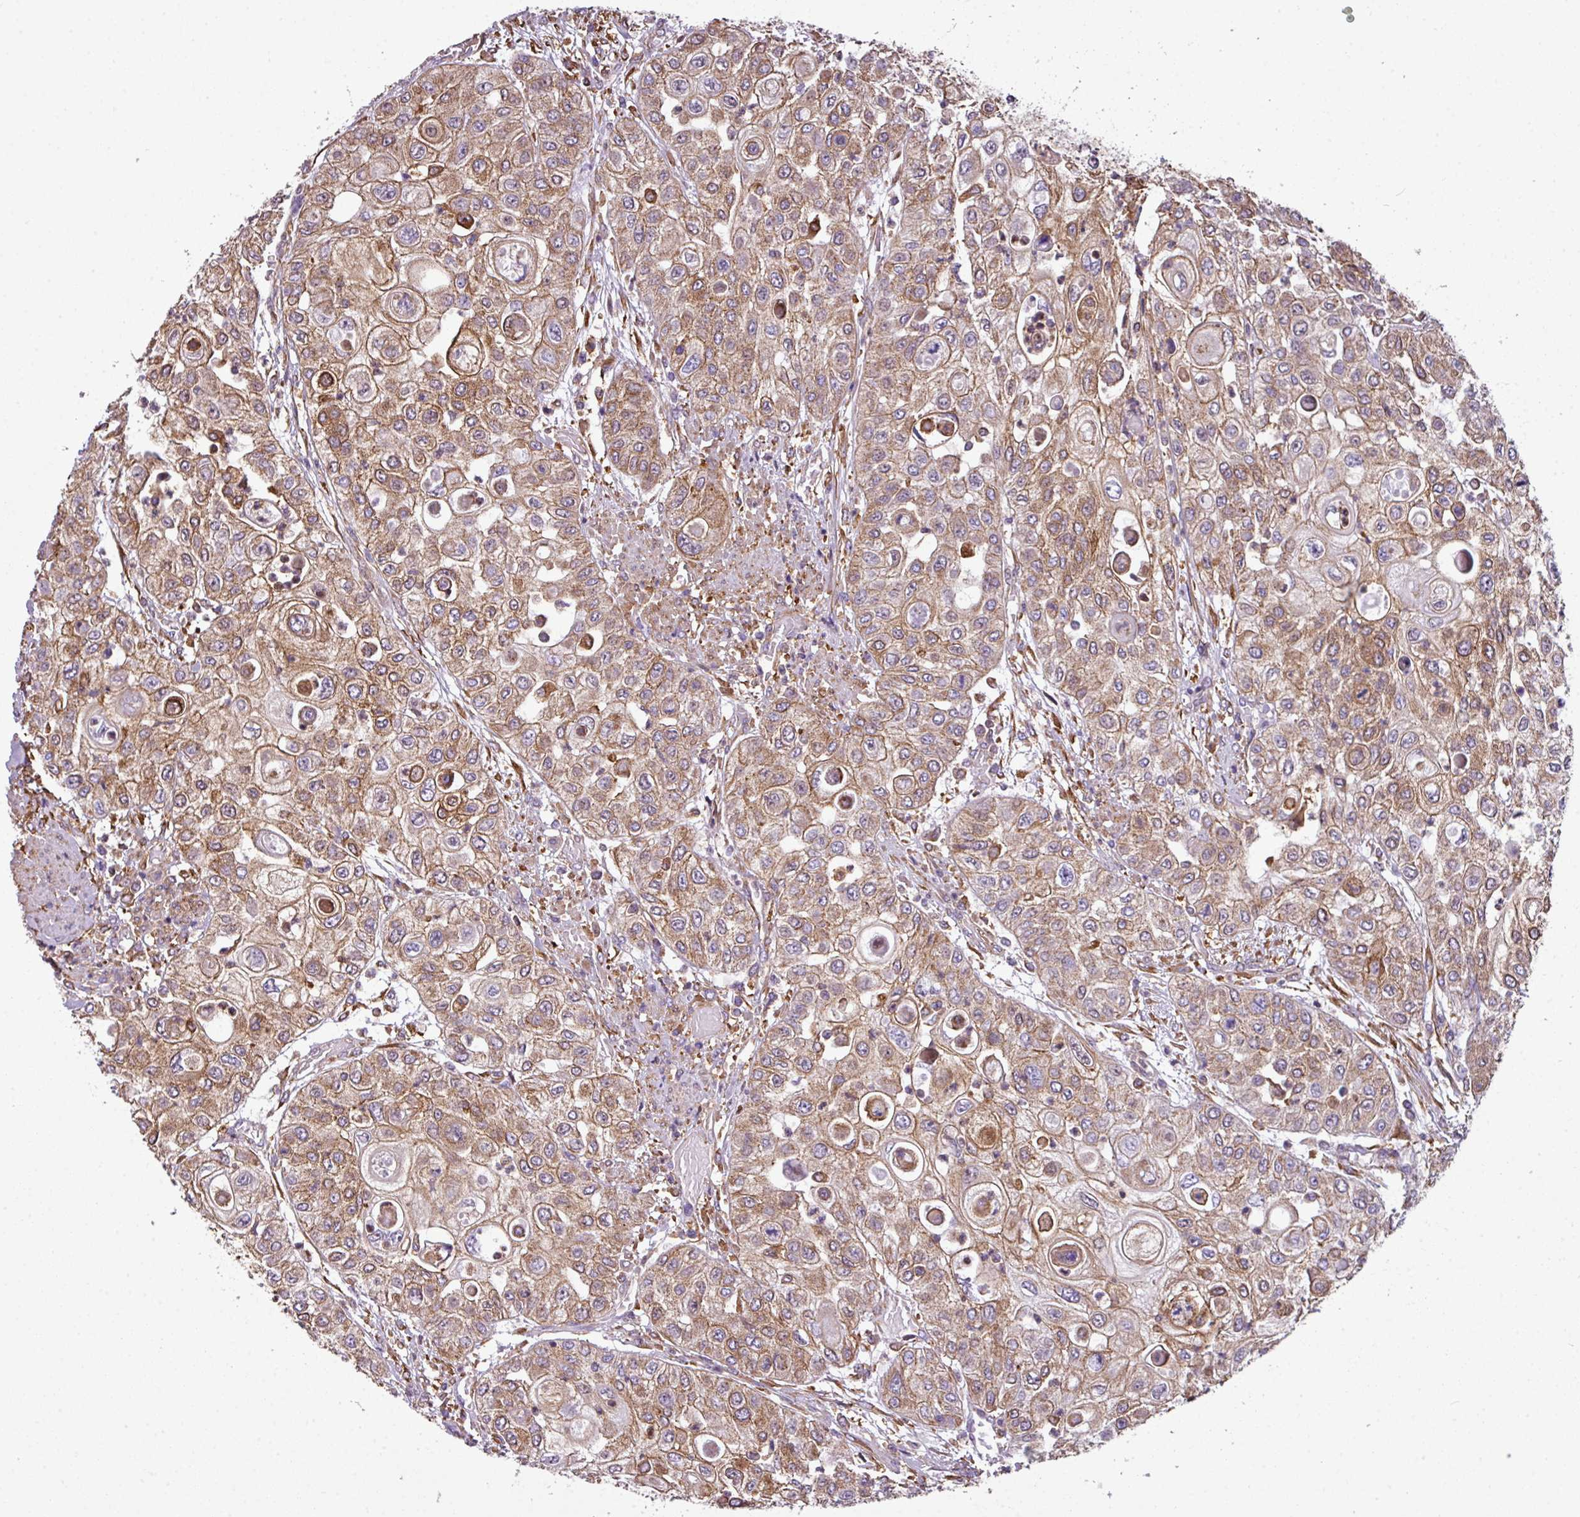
{"staining": {"intensity": "moderate", "quantity": ">75%", "location": "cytoplasmic/membranous"}, "tissue": "urothelial cancer", "cell_type": "Tumor cells", "image_type": "cancer", "snomed": [{"axis": "morphology", "description": "Urothelial carcinoma, High grade"}, {"axis": "topography", "description": "Urinary bladder"}], "caption": "Tumor cells display medium levels of moderate cytoplasmic/membranous staining in about >75% of cells in human urothelial carcinoma (high-grade).", "gene": "XNDC1N", "patient": {"sex": "female", "age": 79}}